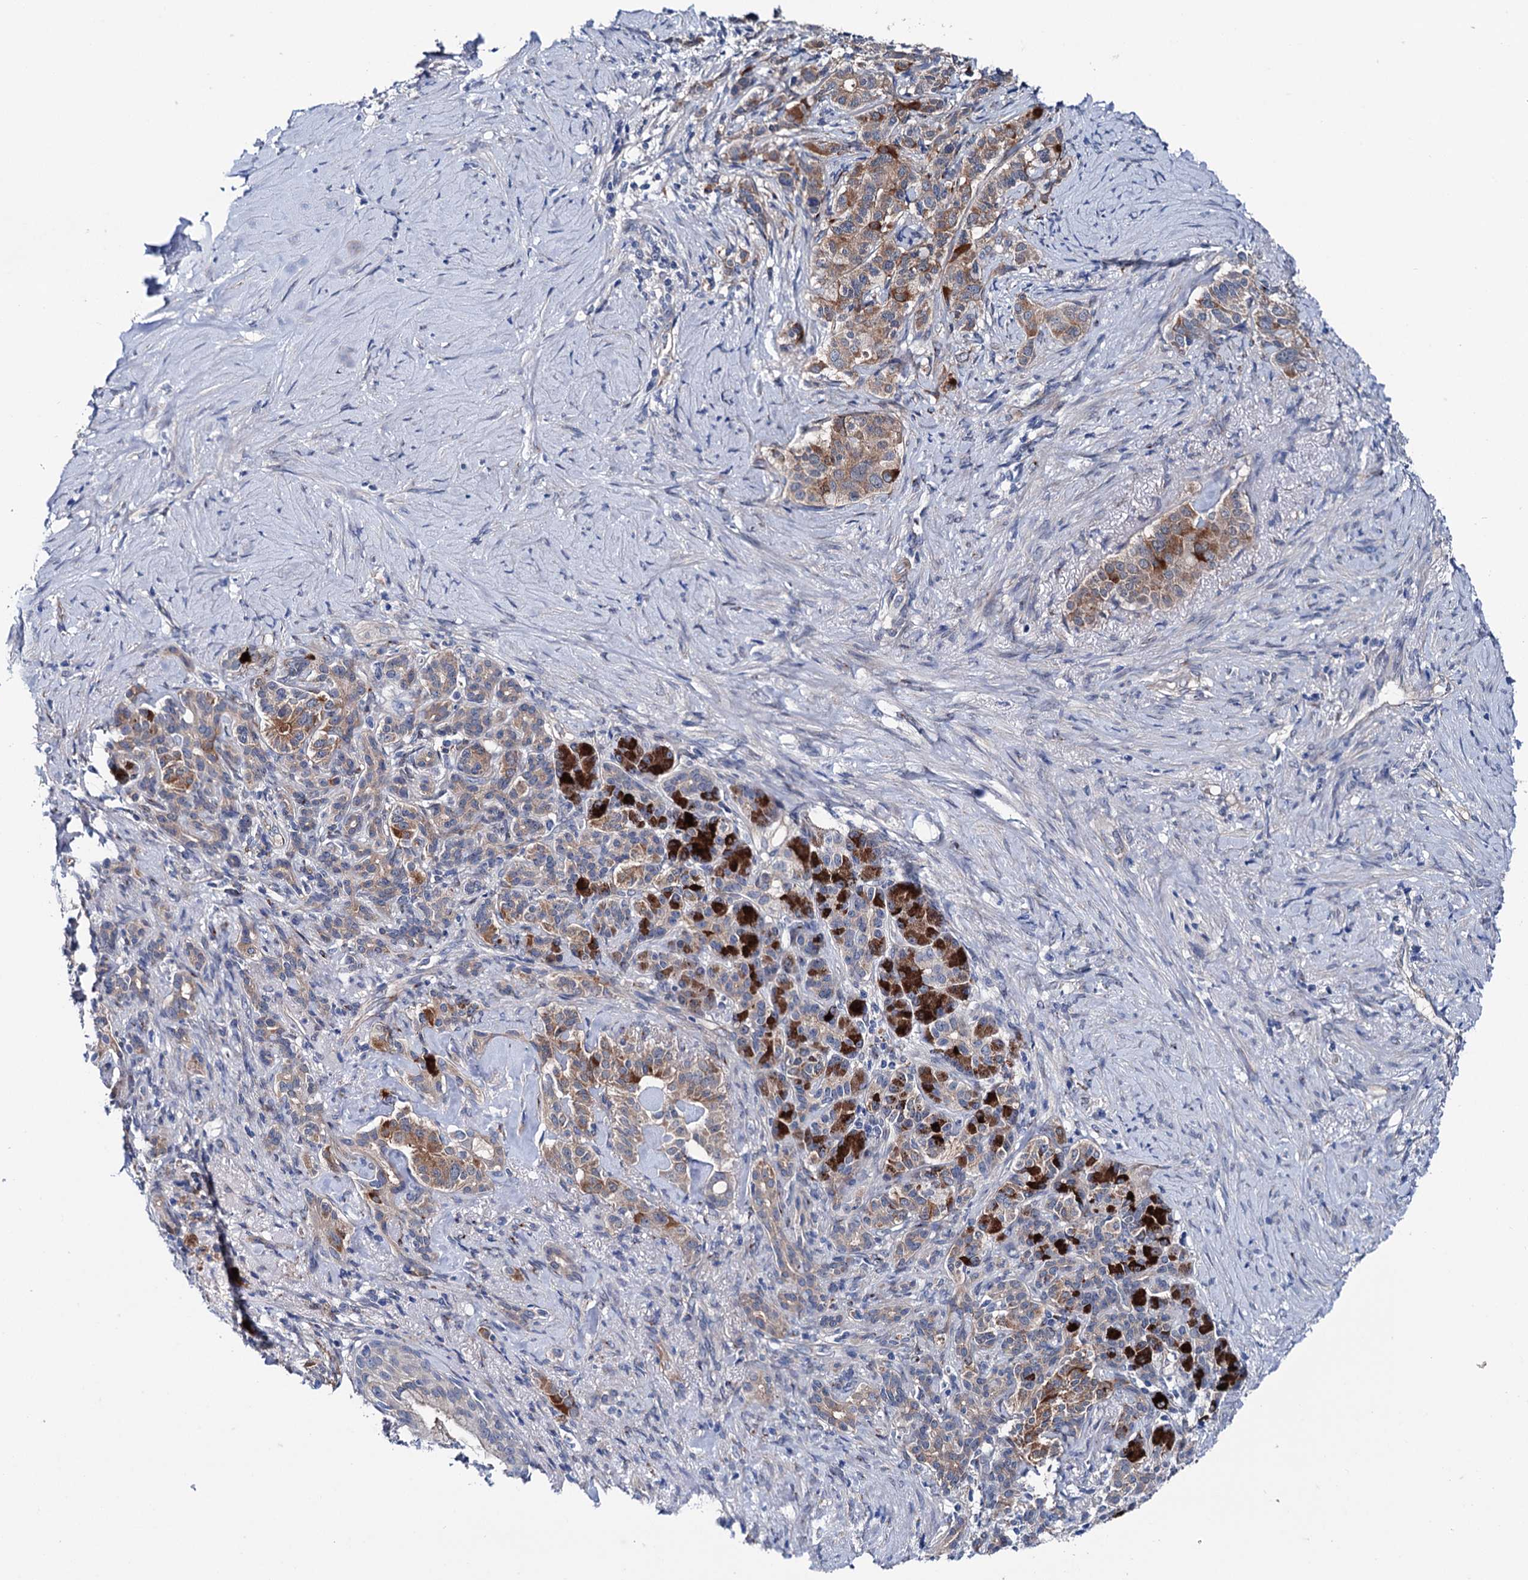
{"staining": {"intensity": "strong", "quantity": ">75%", "location": "cytoplasmic/membranous"}, "tissue": "pancreatic cancer", "cell_type": "Tumor cells", "image_type": "cancer", "snomed": [{"axis": "morphology", "description": "Adenocarcinoma, NOS"}, {"axis": "topography", "description": "Pancreas"}], "caption": "High-magnification brightfield microscopy of pancreatic cancer stained with DAB (3,3'-diaminobenzidine) (brown) and counterstained with hematoxylin (blue). tumor cells exhibit strong cytoplasmic/membranous staining is present in approximately>75% of cells.", "gene": "SHROOM1", "patient": {"sex": "female", "age": 74}}